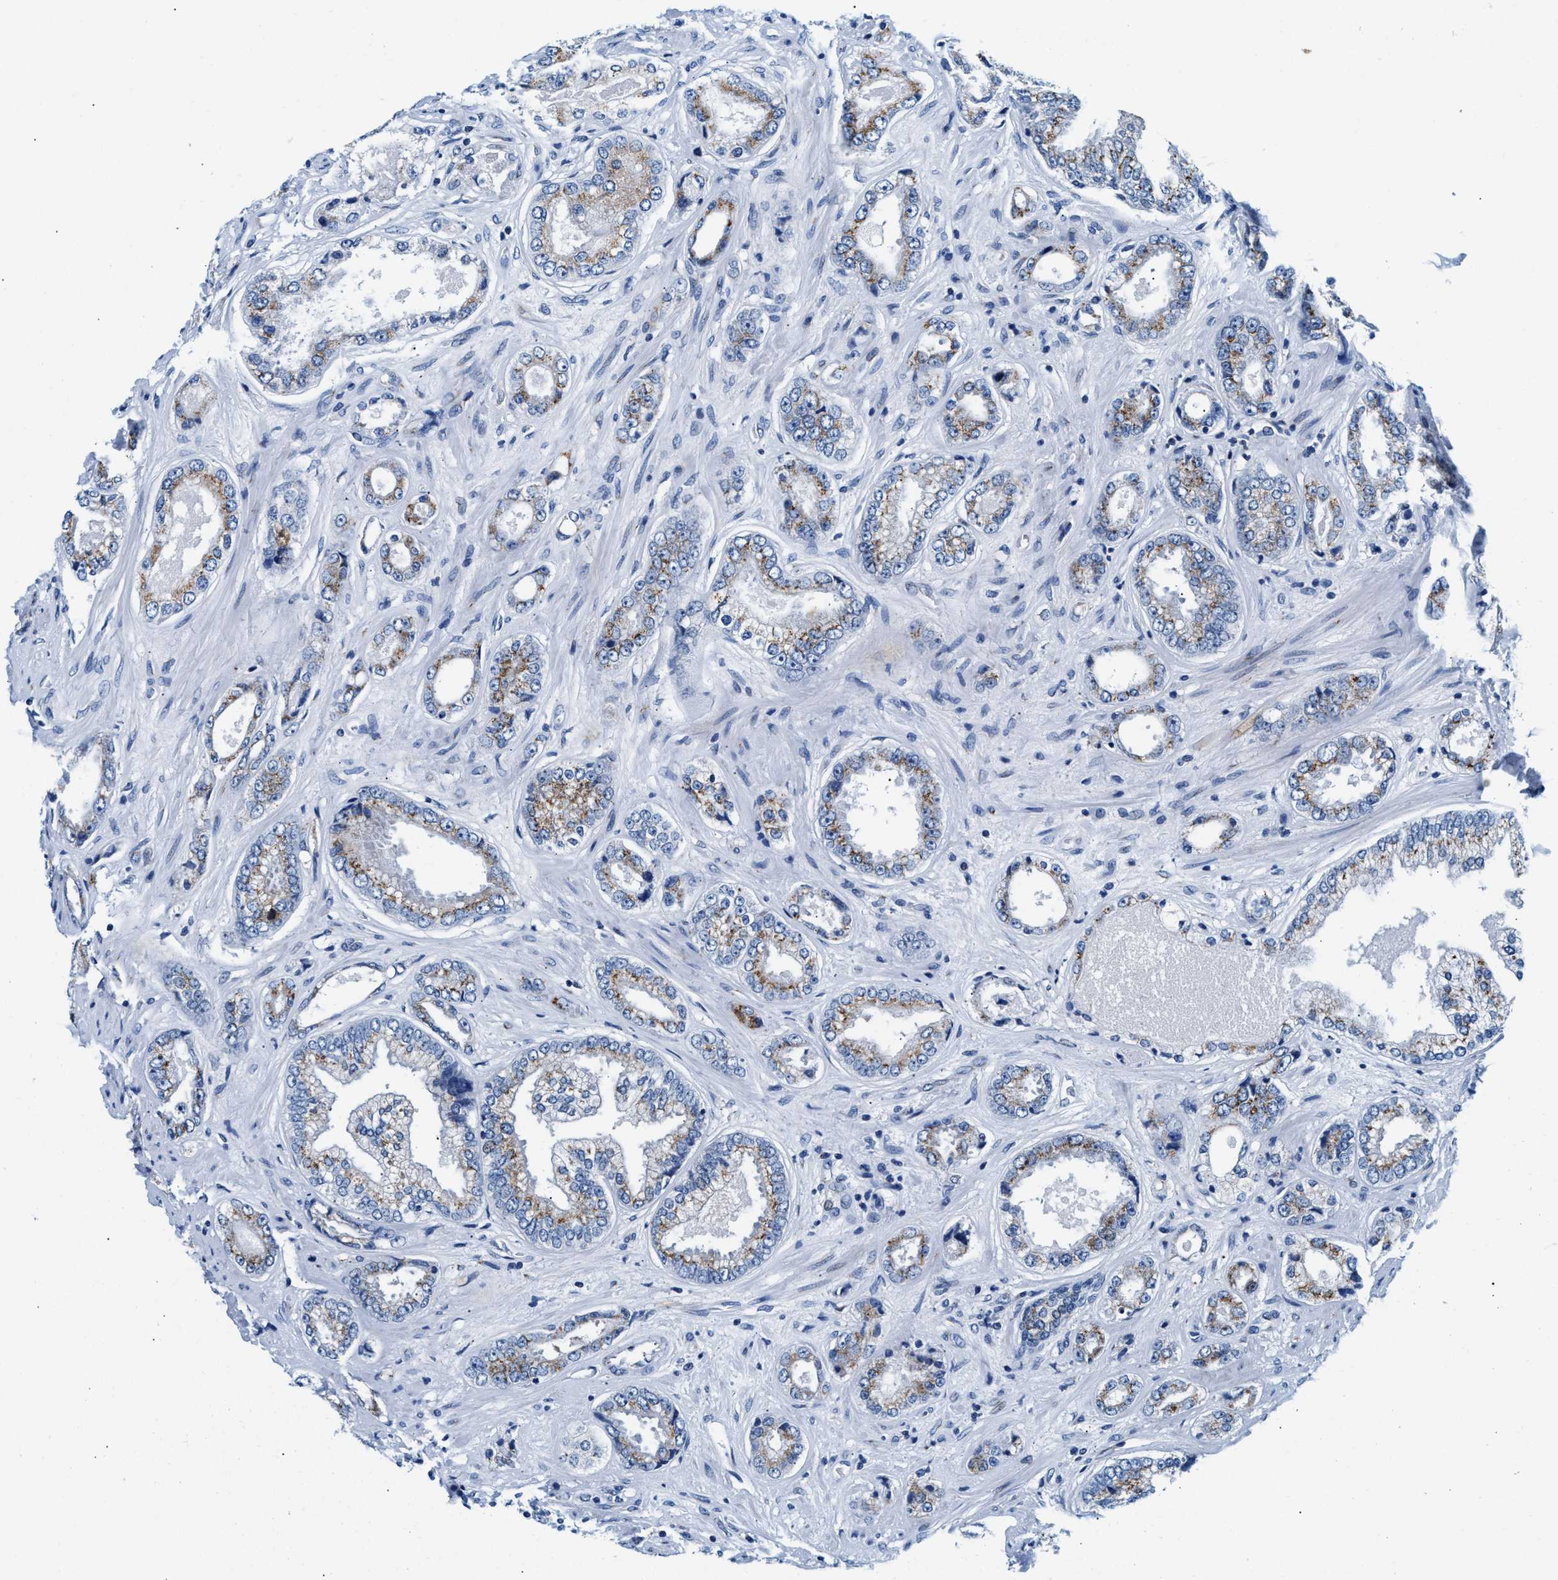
{"staining": {"intensity": "weak", "quantity": "25%-75%", "location": "cytoplasmic/membranous"}, "tissue": "prostate cancer", "cell_type": "Tumor cells", "image_type": "cancer", "snomed": [{"axis": "morphology", "description": "Adenocarcinoma, High grade"}, {"axis": "topography", "description": "Prostate"}], "caption": "Weak cytoplasmic/membranous positivity is present in about 25%-75% of tumor cells in prostate cancer.", "gene": "VPS53", "patient": {"sex": "male", "age": 61}}